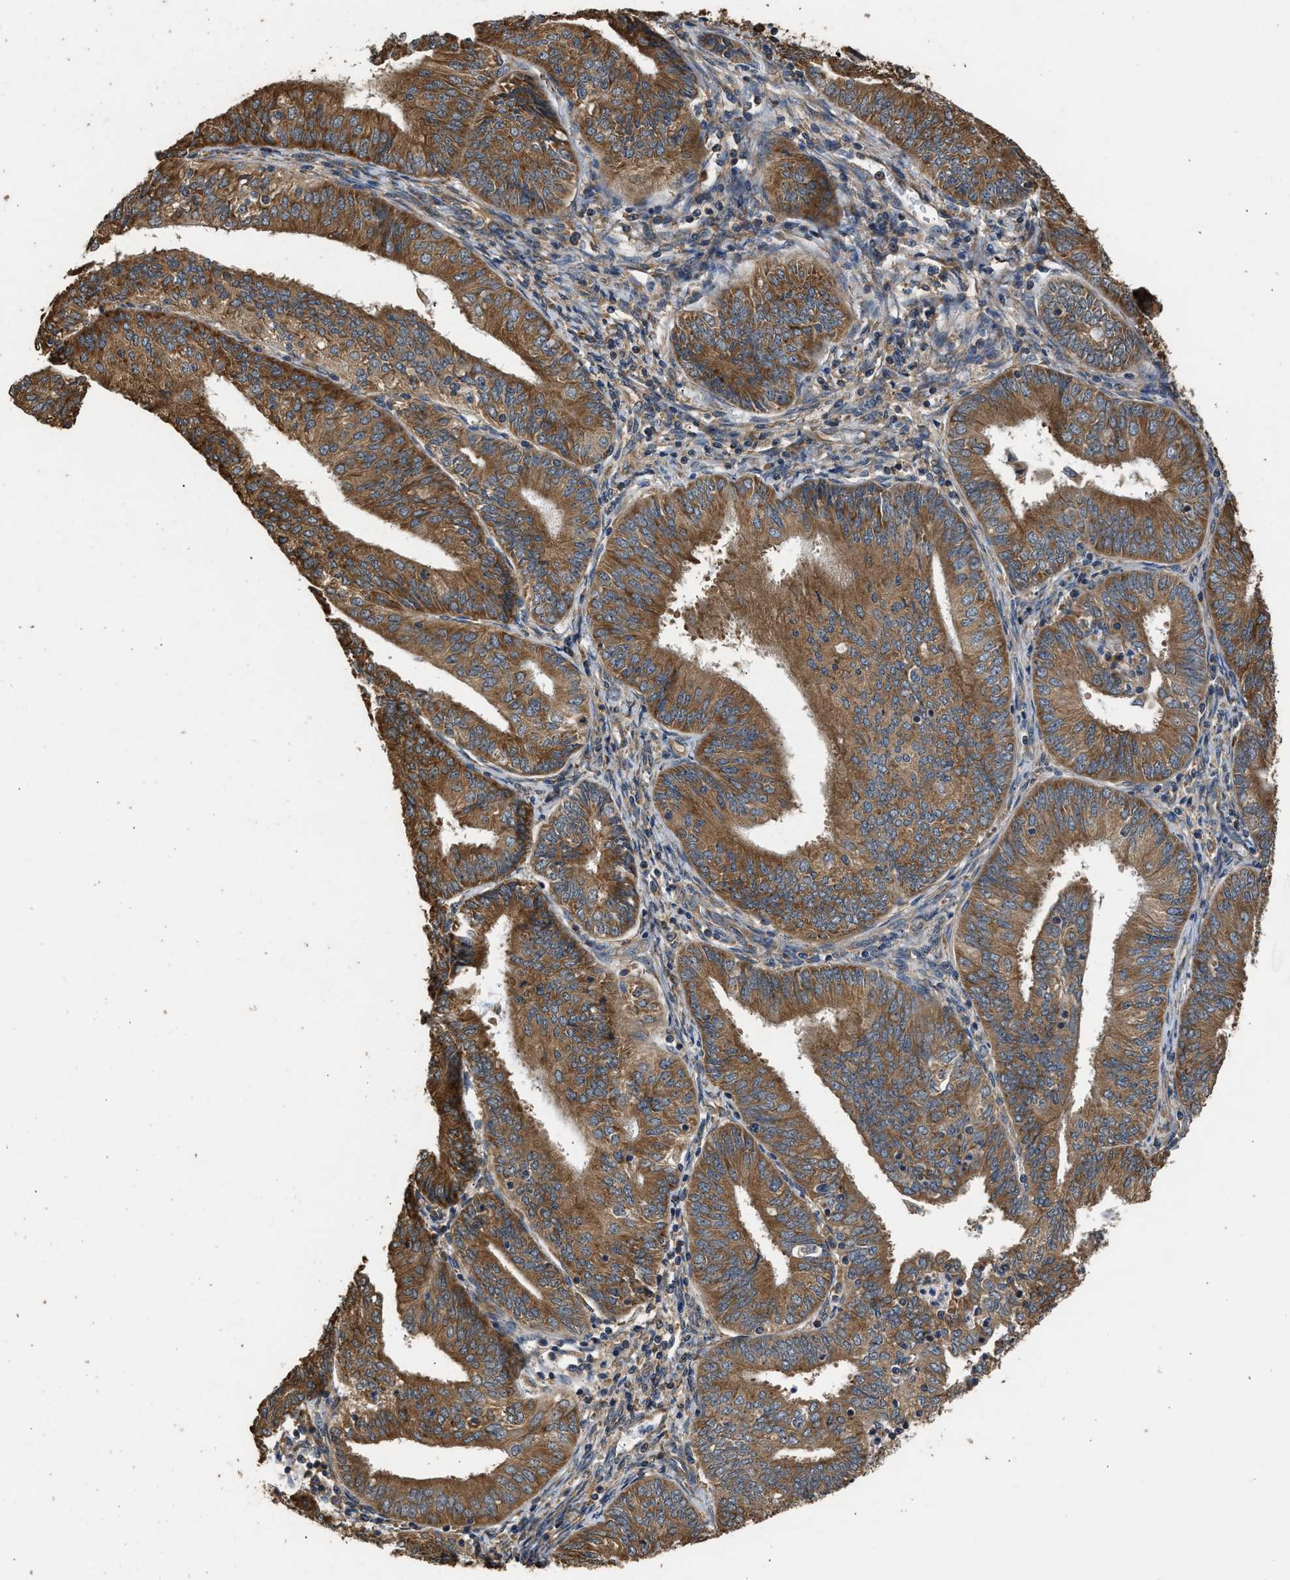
{"staining": {"intensity": "strong", "quantity": ">75%", "location": "cytoplasmic/membranous"}, "tissue": "endometrial cancer", "cell_type": "Tumor cells", "image_type": "cancer", "snomed": [{"axis": "morphology", "description": "Adenocarcinoma, NOS"}, {"axis": "topography", "description": "Endometrium"}], "caption": "There is high levels of strong cytoplasmic/membranous positivity in tumor cells of endometrial cancer, as demonstrated by immunohistochemical staining (brown color).", "gene": "SLC36A4", "patient": {"sex": "female", "age": 58}}